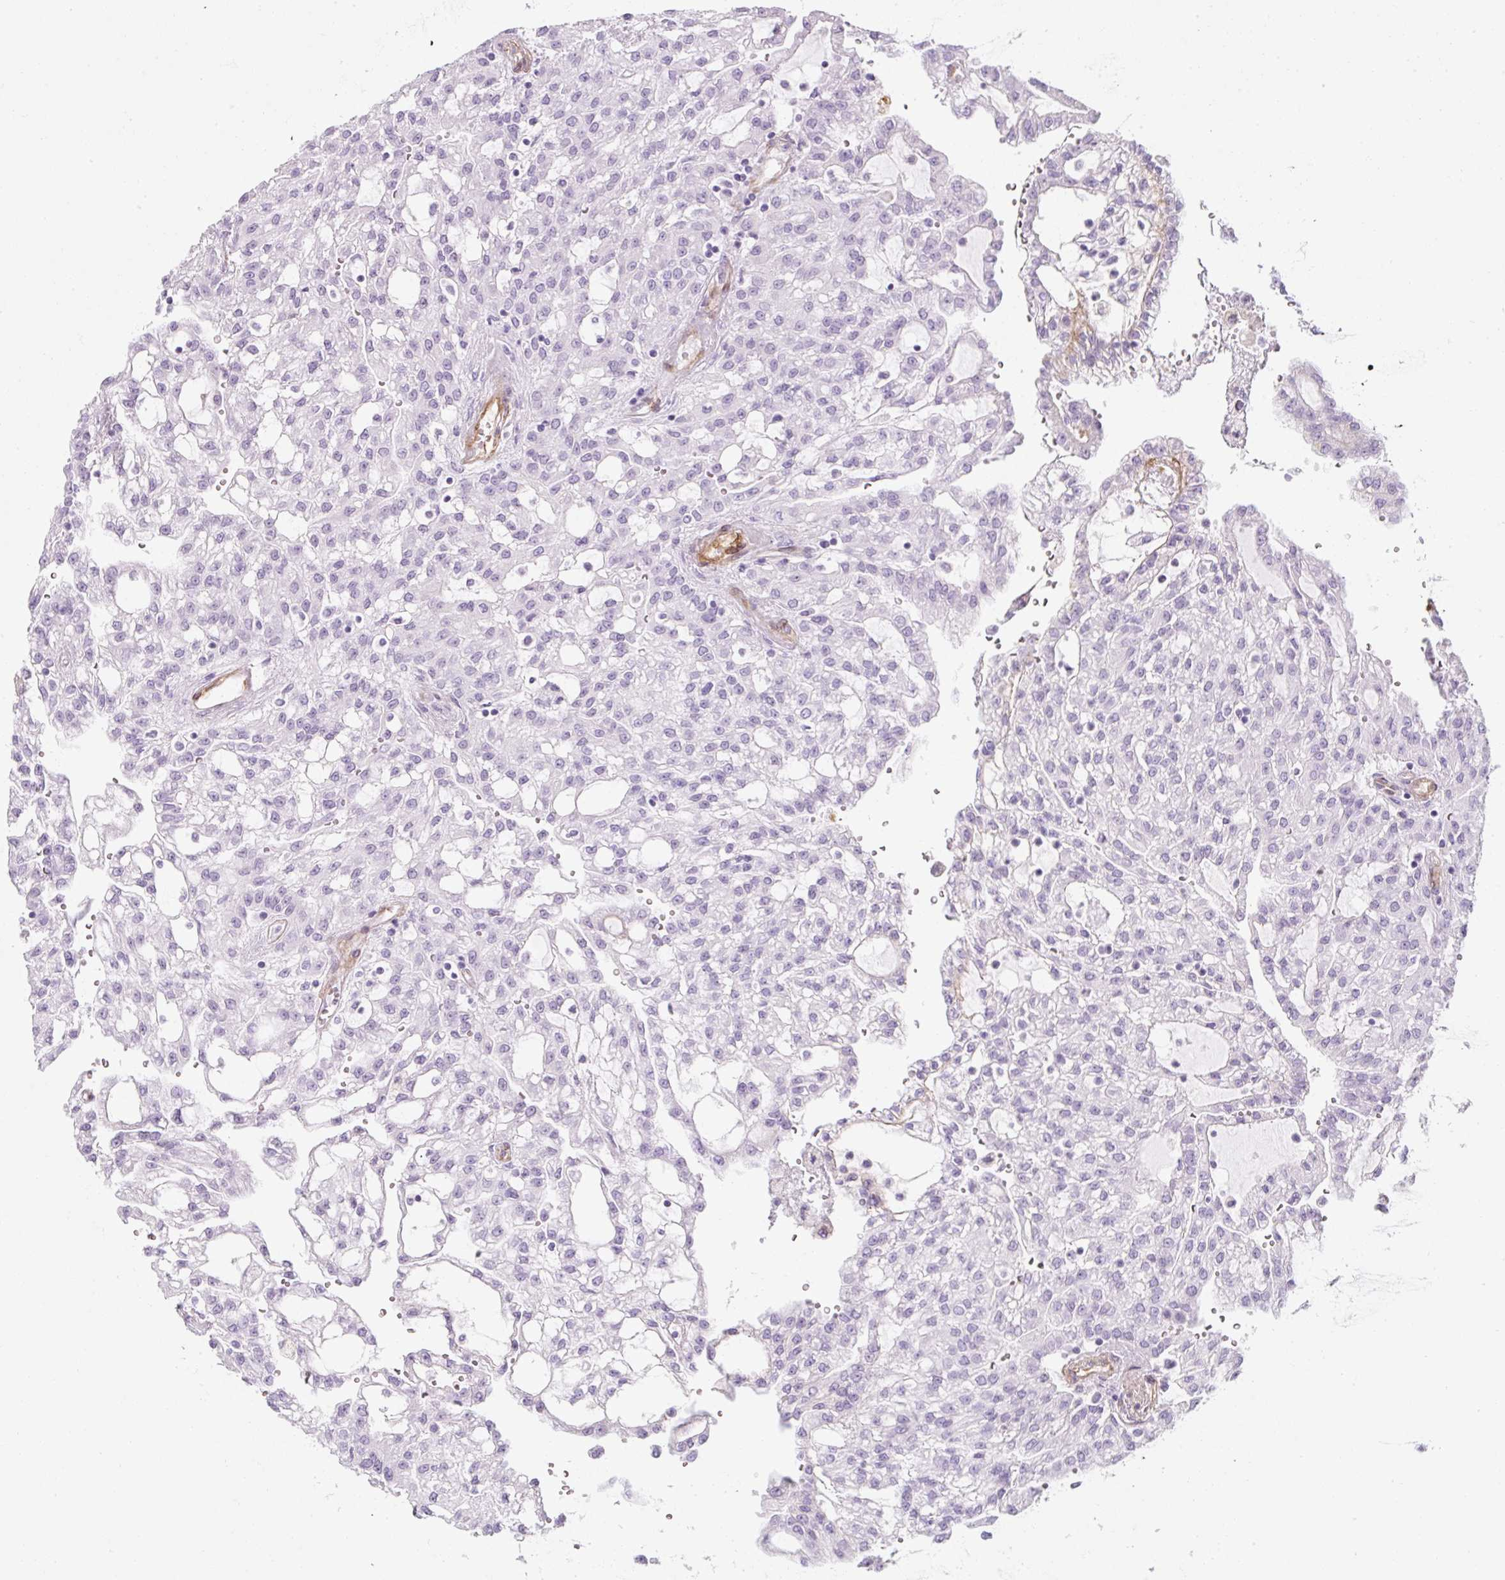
{"staining": {"intensity": "negative", "quantity": "none", "location": "none"}, "tissue": "renal cancer", "cell_type": "Tumor cells", "image_type": "cancer", "snomed": [{"axis": "morphology", "description": "Adenocarcinoma, NOS"}, {"axis": "topography", "description": "Kidney"}], "caption": "A histopathology image of human renal cancer is negative for staining in tumor cells. (Brightfield microscopy of DAB (3,3'-diaminobenzidine) IHC at high magnification).", "gene": "CAVIN3", "patient": {"sex": "male", "age": 63}}